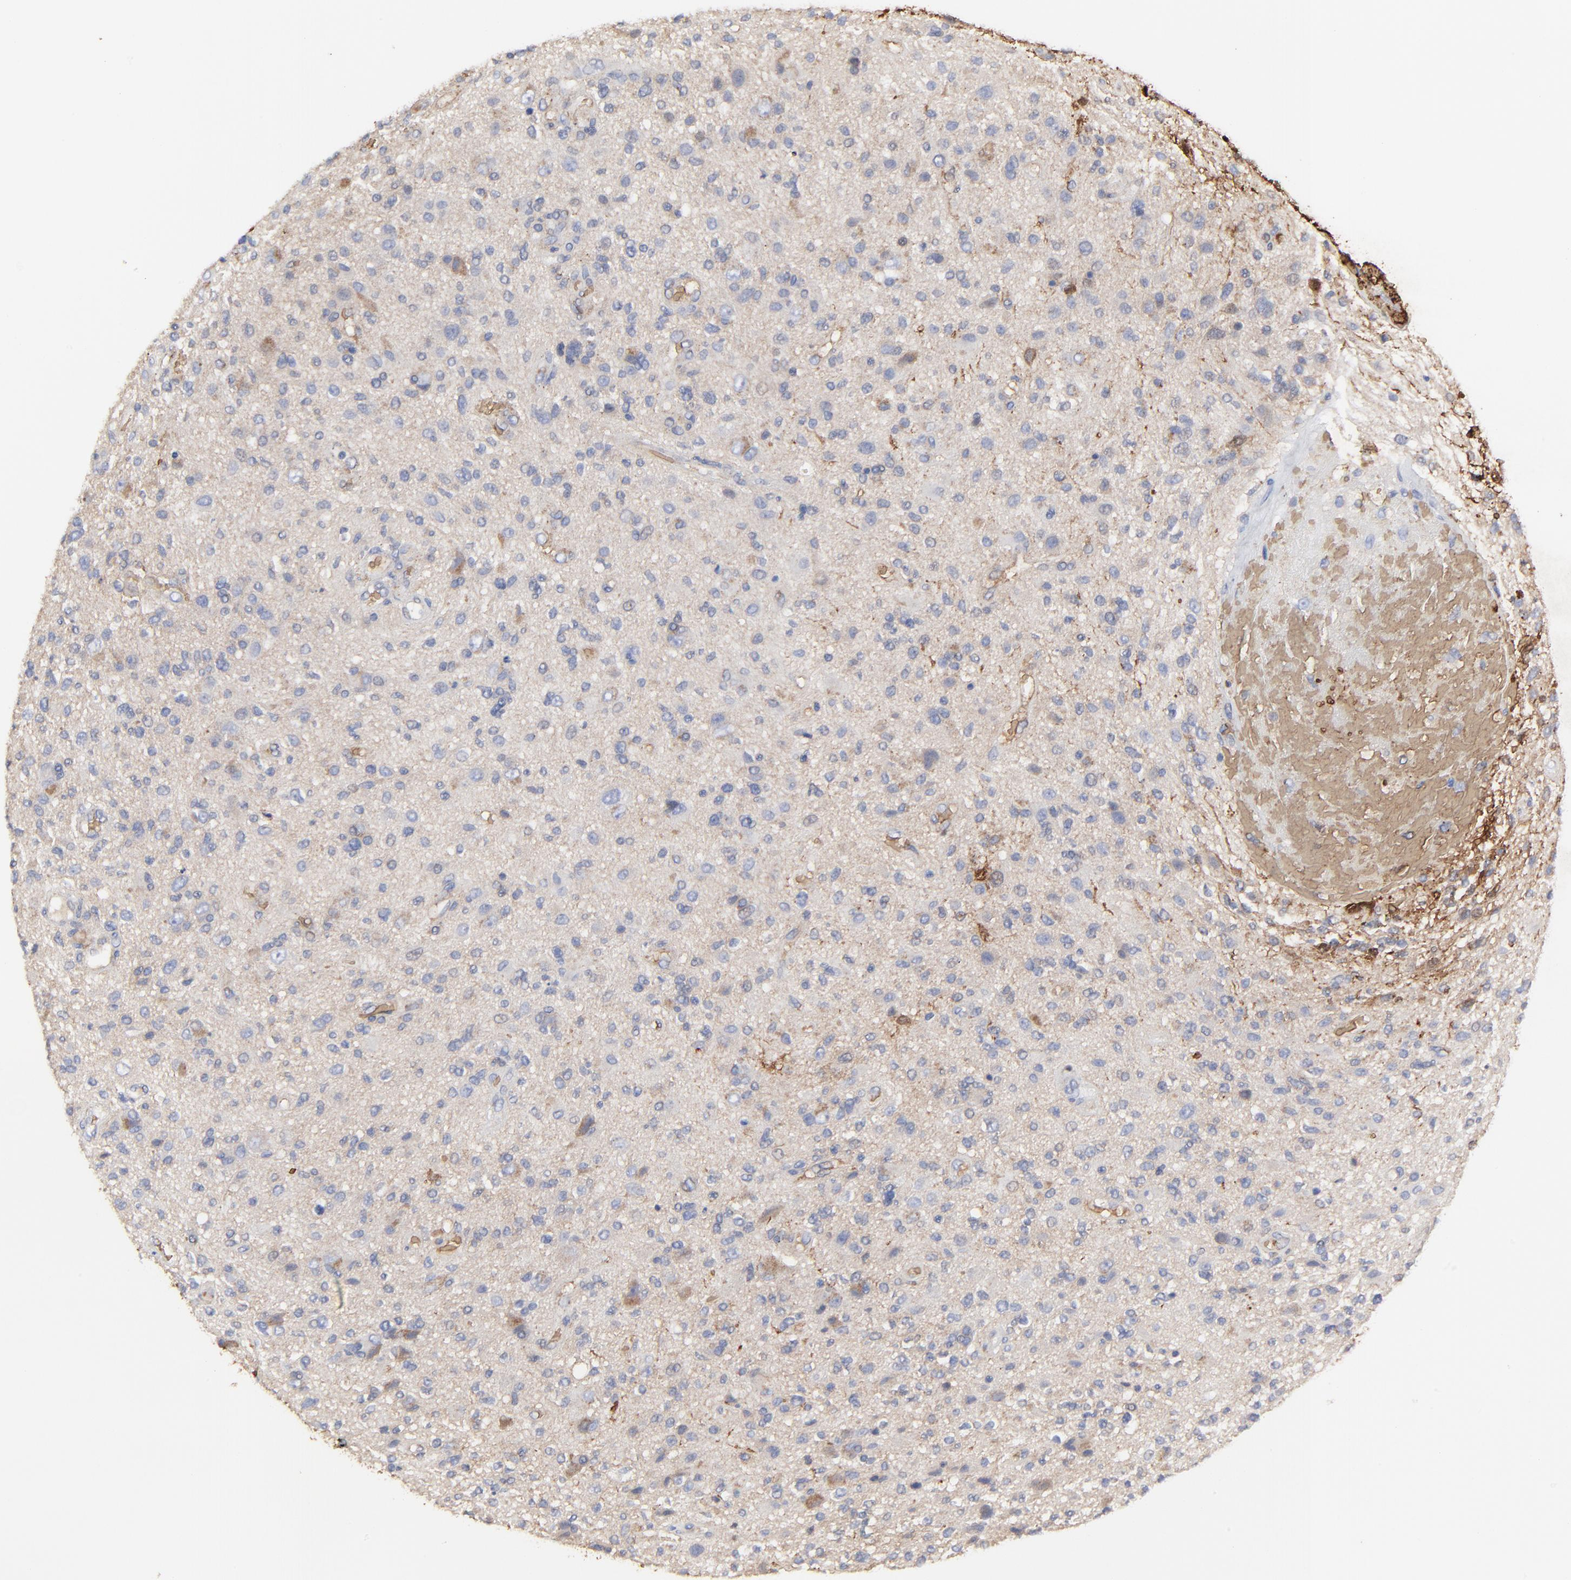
{"staining": {"intensity": "negative", "quantity": "none", "location": "none"}, "tissue": "glioma", "cell_type": "Tumor cells", "image_type": "cancer", "snomed": [{"axis": "morphology", "description": "Normal tissue, NOS"}, {"axis": "morphology", "description": "Glioma, malignant, High grade"}, {"axis": "topography", "description": "Cerebral cortex"}], "caption": "Malignant high-grade glioma was stained to show a protein in brown. There is no significant positivity in tumor cells.", "gene": "PAG1", "patient": {"sex": "male", "age": 75}}